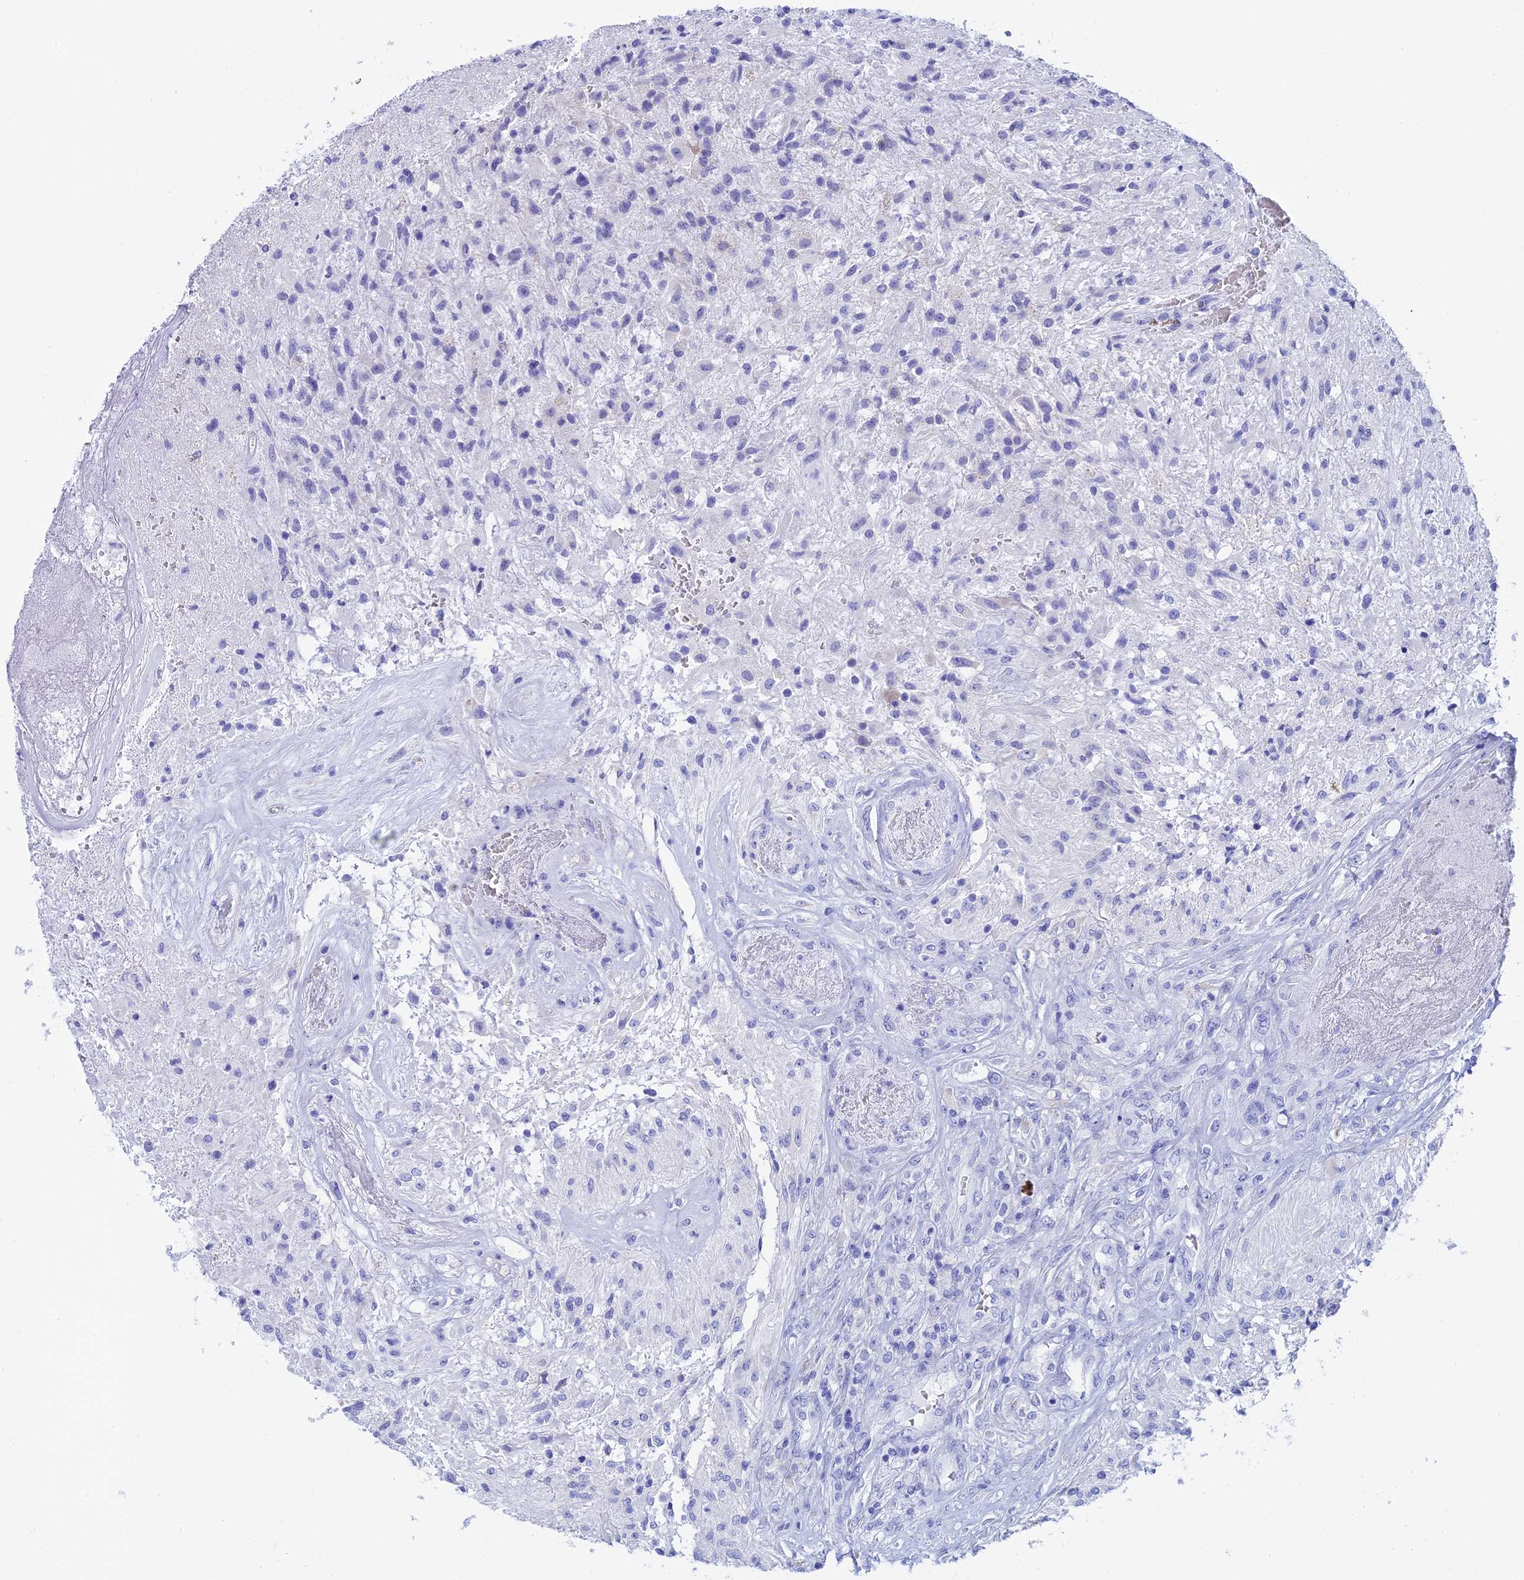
{"staining": {"intensity": "negative", "quantity": "none", "location": "none"}, "tissue": "glioma", "cell_type": "Tumor cells", "image_type": "cancer", "snomed": [{"axis": "morphology", "description": "Glioma, malignant, High grade"}, {"axis": "topography", "description": "Brain"}], "caption": "IHC of human high-grade glioma (malignant) demonstrates no staining in tumor cells.", "gene": "TEX101", "patient": {"sex": "male", "age": 56}}